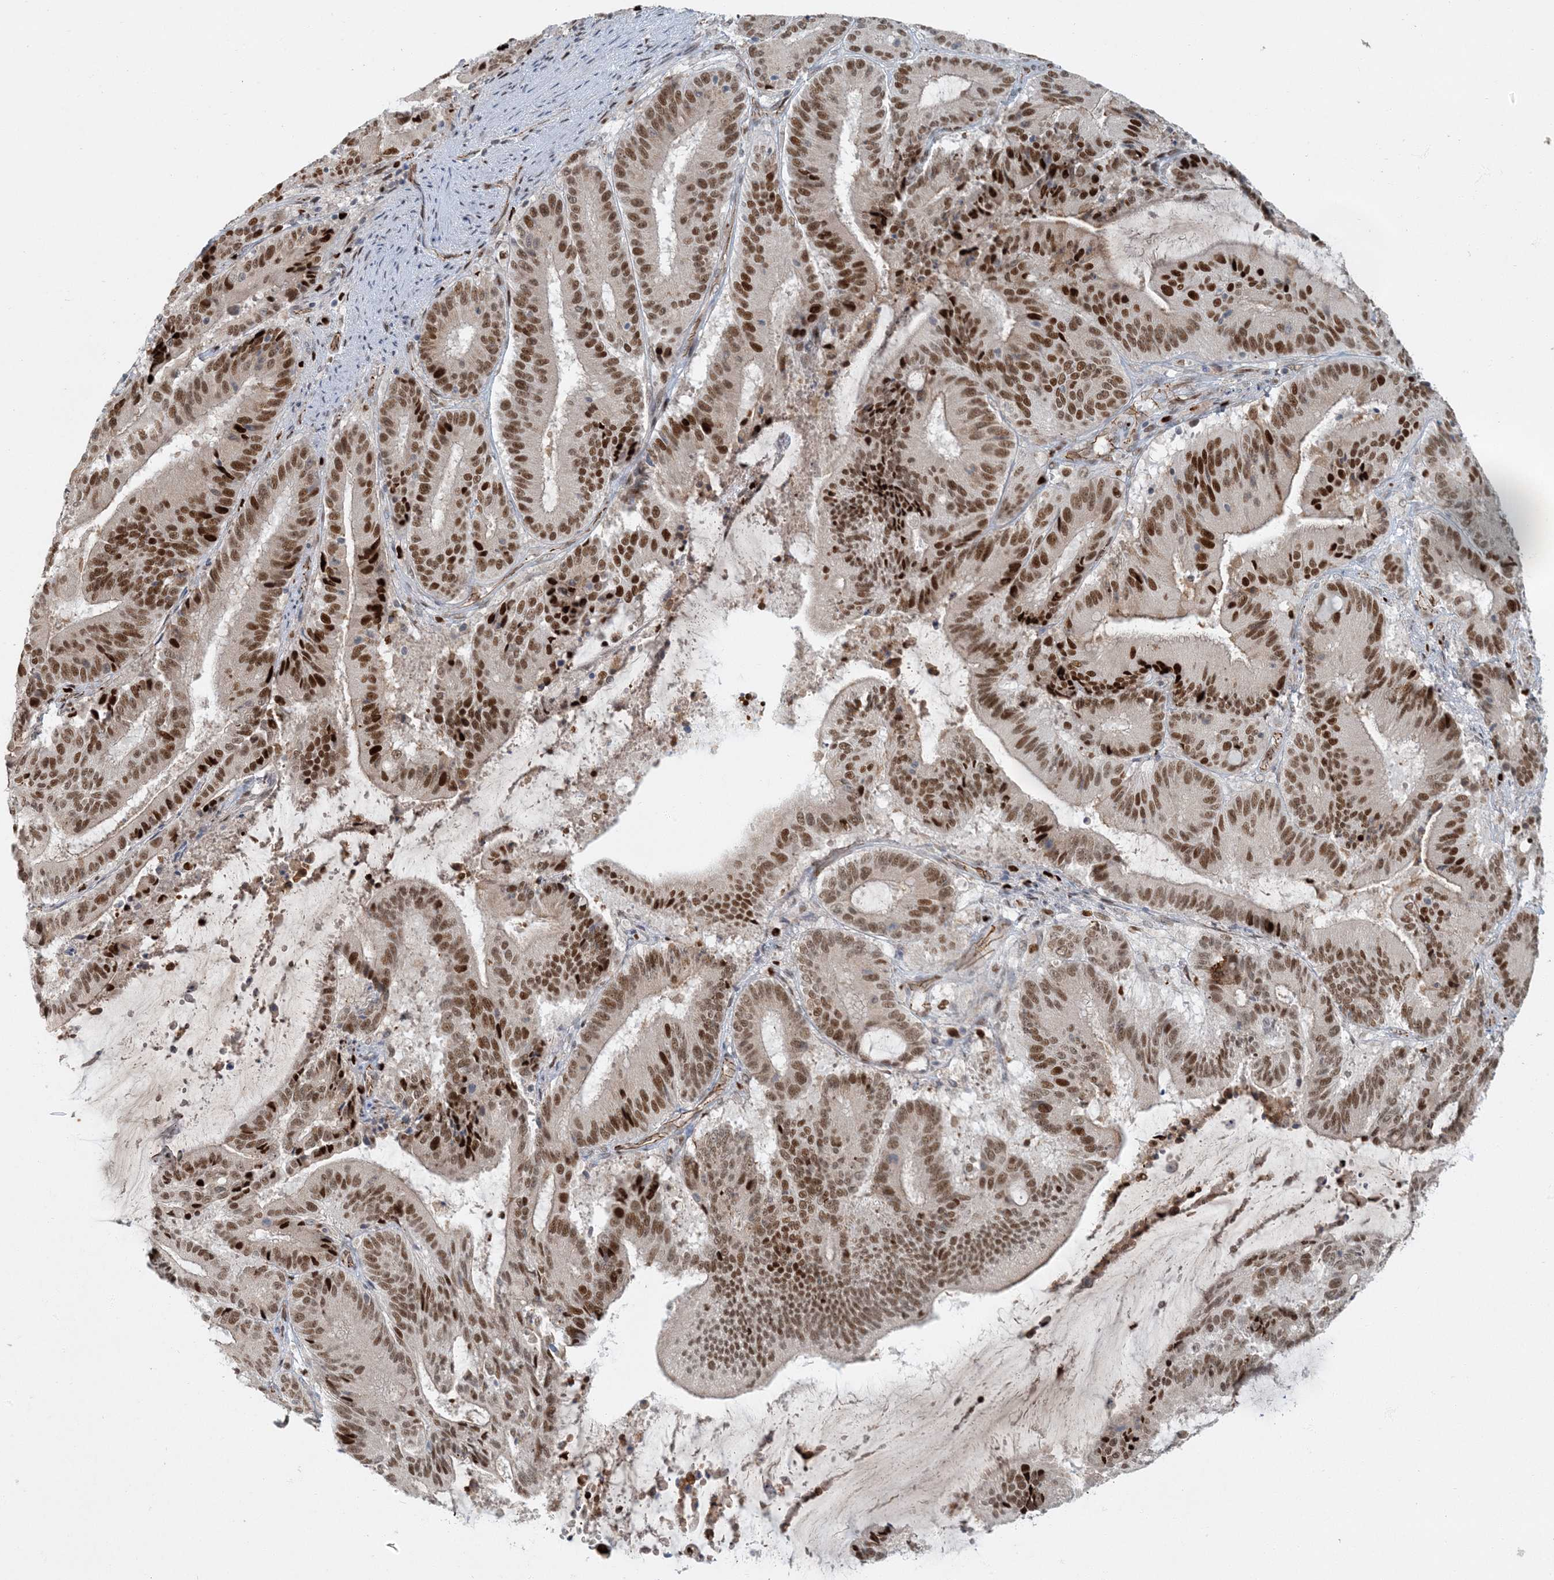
{"staining": {"intensity": "moderate", "quantity": ">75%", "location": "nuclear"}, "tissue": "liver cancer", "cell_type": "Tumor cells", "image_type": "cancer", "snomed": [{"axis": "morphology", "description": "Normal tissue, NOS"}, {"axis": "morphology", "description": "Cholangiocarcinoma"}, {"axis": "topography", "description": "Liver"}, {"axis": "topography", "description": "Peripheral nerve tissue"}], "caption": "Immunohistochemistry (IHC) photomicrograph of liver cholangiocarcinoma stained for a protein (brown), which demonstrates medium levels of moderate nuclear staining in approximately >75% of tumor cells.", "gene": "AK9", "patient": {"sex": "female", "age": 73}}